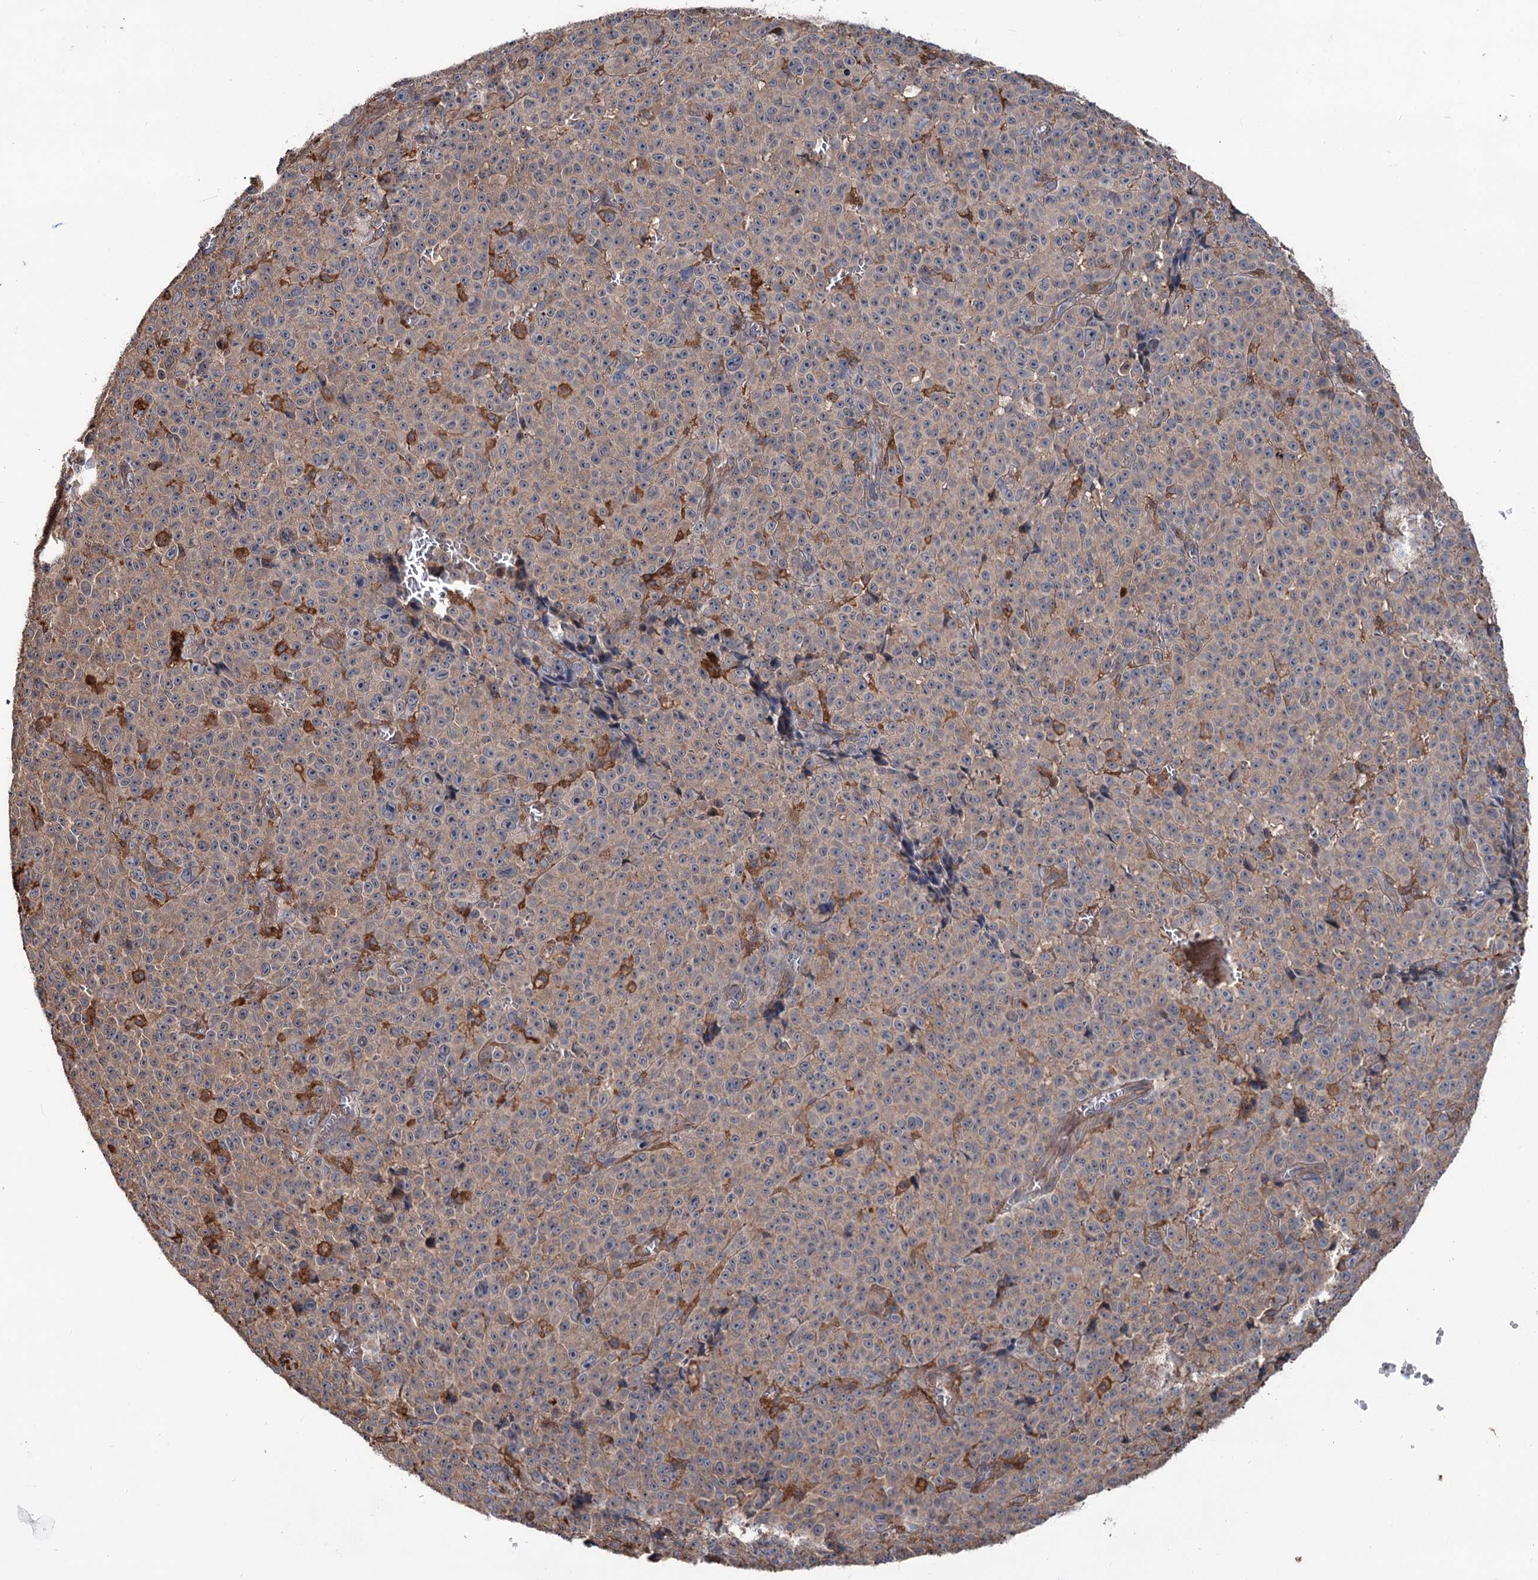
{"staining": {"intensity": "weak", "quantity": "25%-75%", "location": "cytoplasmic/membranous"}, "tissue": "melanoma", "cell_type": "Tumor cells", "image_type": "cancer", "snomed": [{"axis": "morphology", "description": "Malignant melanoma, NOS"}, {"axis": "topography", "description": "Skin"}], "caption": "Malignant melanoma stained with immunohistochemistry (IHC) exhibits weak cytoplasmic/membranous expression in approximately 25%-75% of tumor cells.", "gene": "GRIP1", "patient": {"sex": "female", "age": 82}}